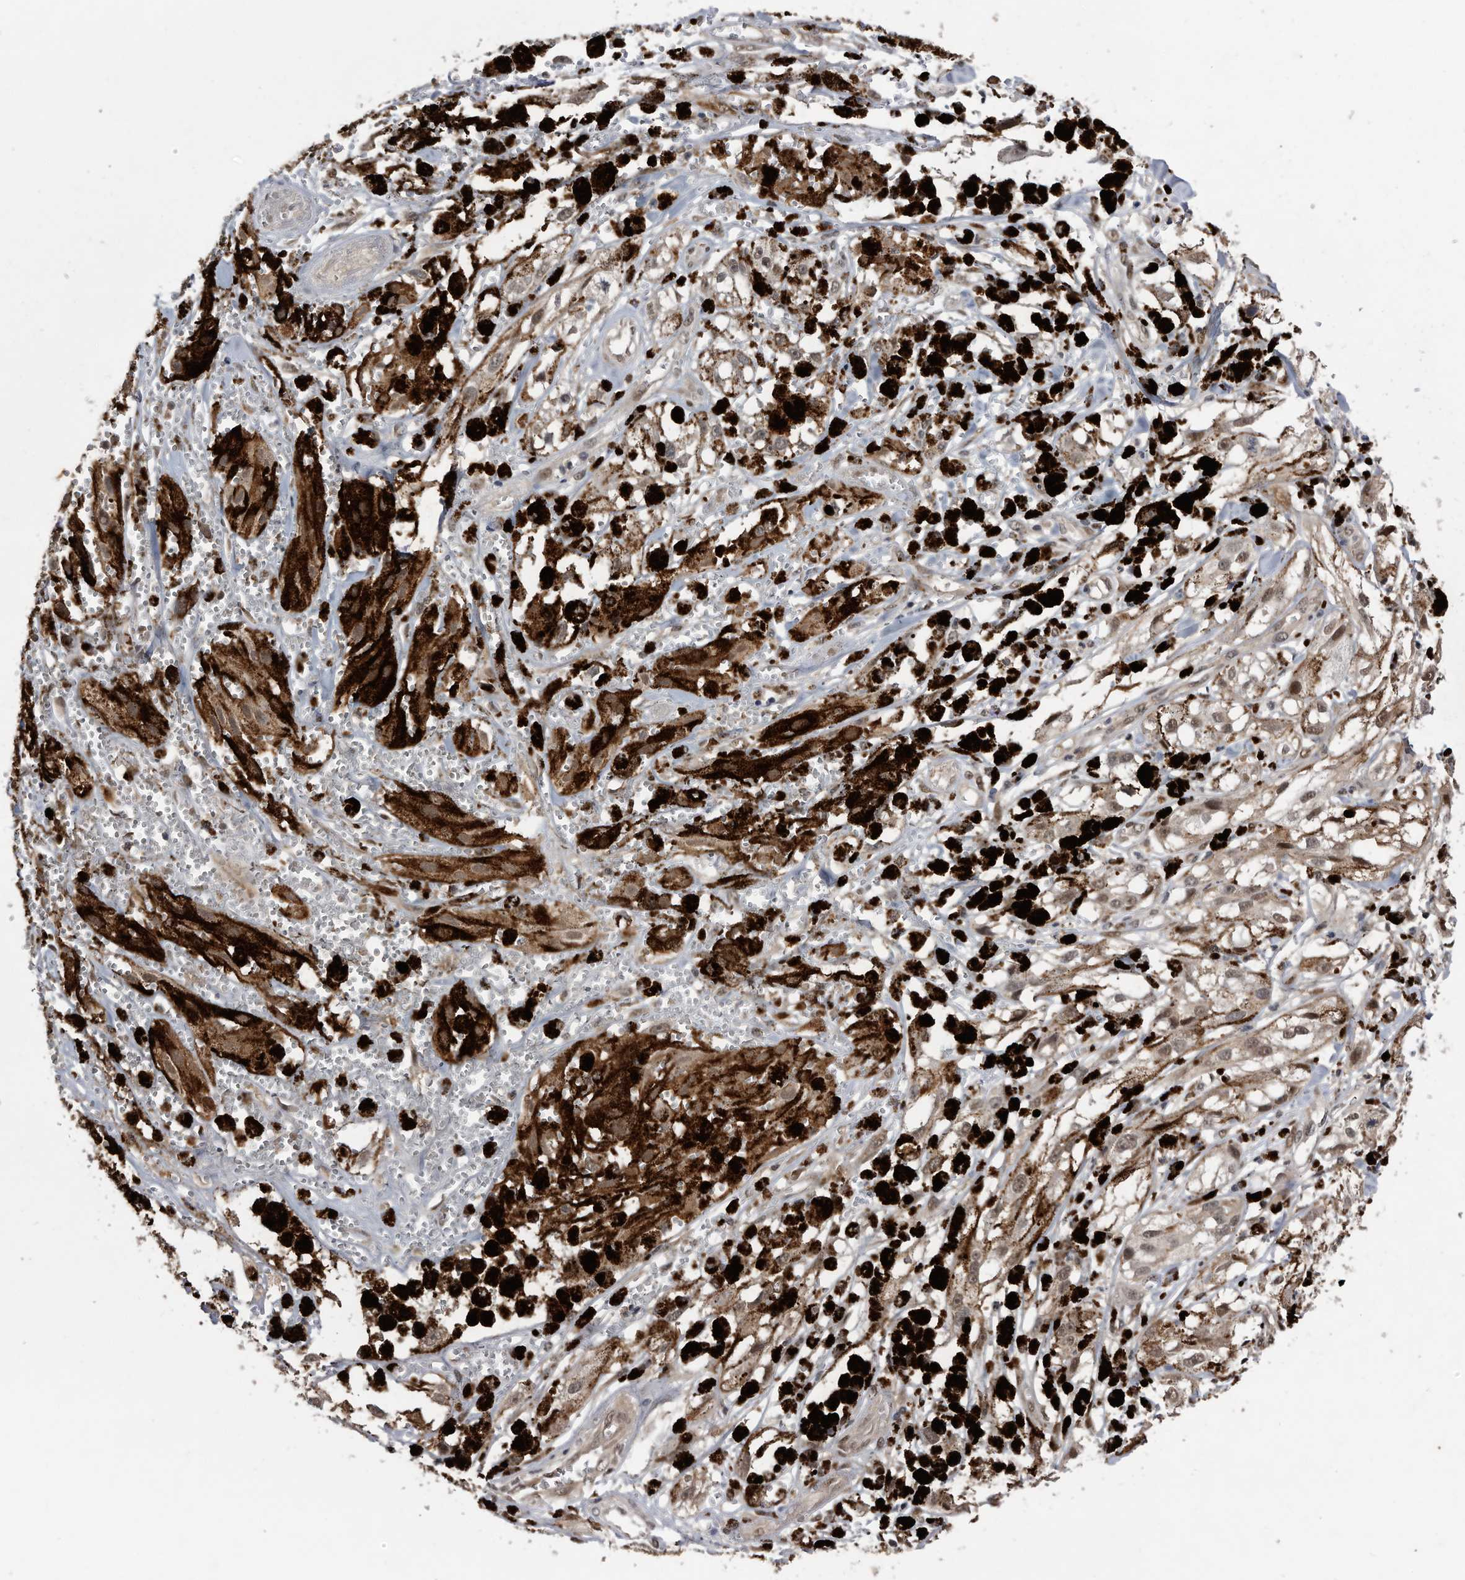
{"staining": {"intensity": "weak", "quantity": ">75%", "location": "cytoplasmic/membranous,nuclear"}, "tissue": "melanoma", "cell_type": "Tumor cells", "image_type": "cancer", "snomed": [{"axis": "morphology", "description": "Malignant melanoma, NOS"}, {"axis": "topography", "description": "Skin"}], "caption": "This is an image of immunohistochemistry staining of malignant melanoma, which shows weak positivity in the cytoplasmic/membranous and nuclear of tumor cells.", "gene": "RAD23B", "patient": {"sex": "male", "age": 88}}